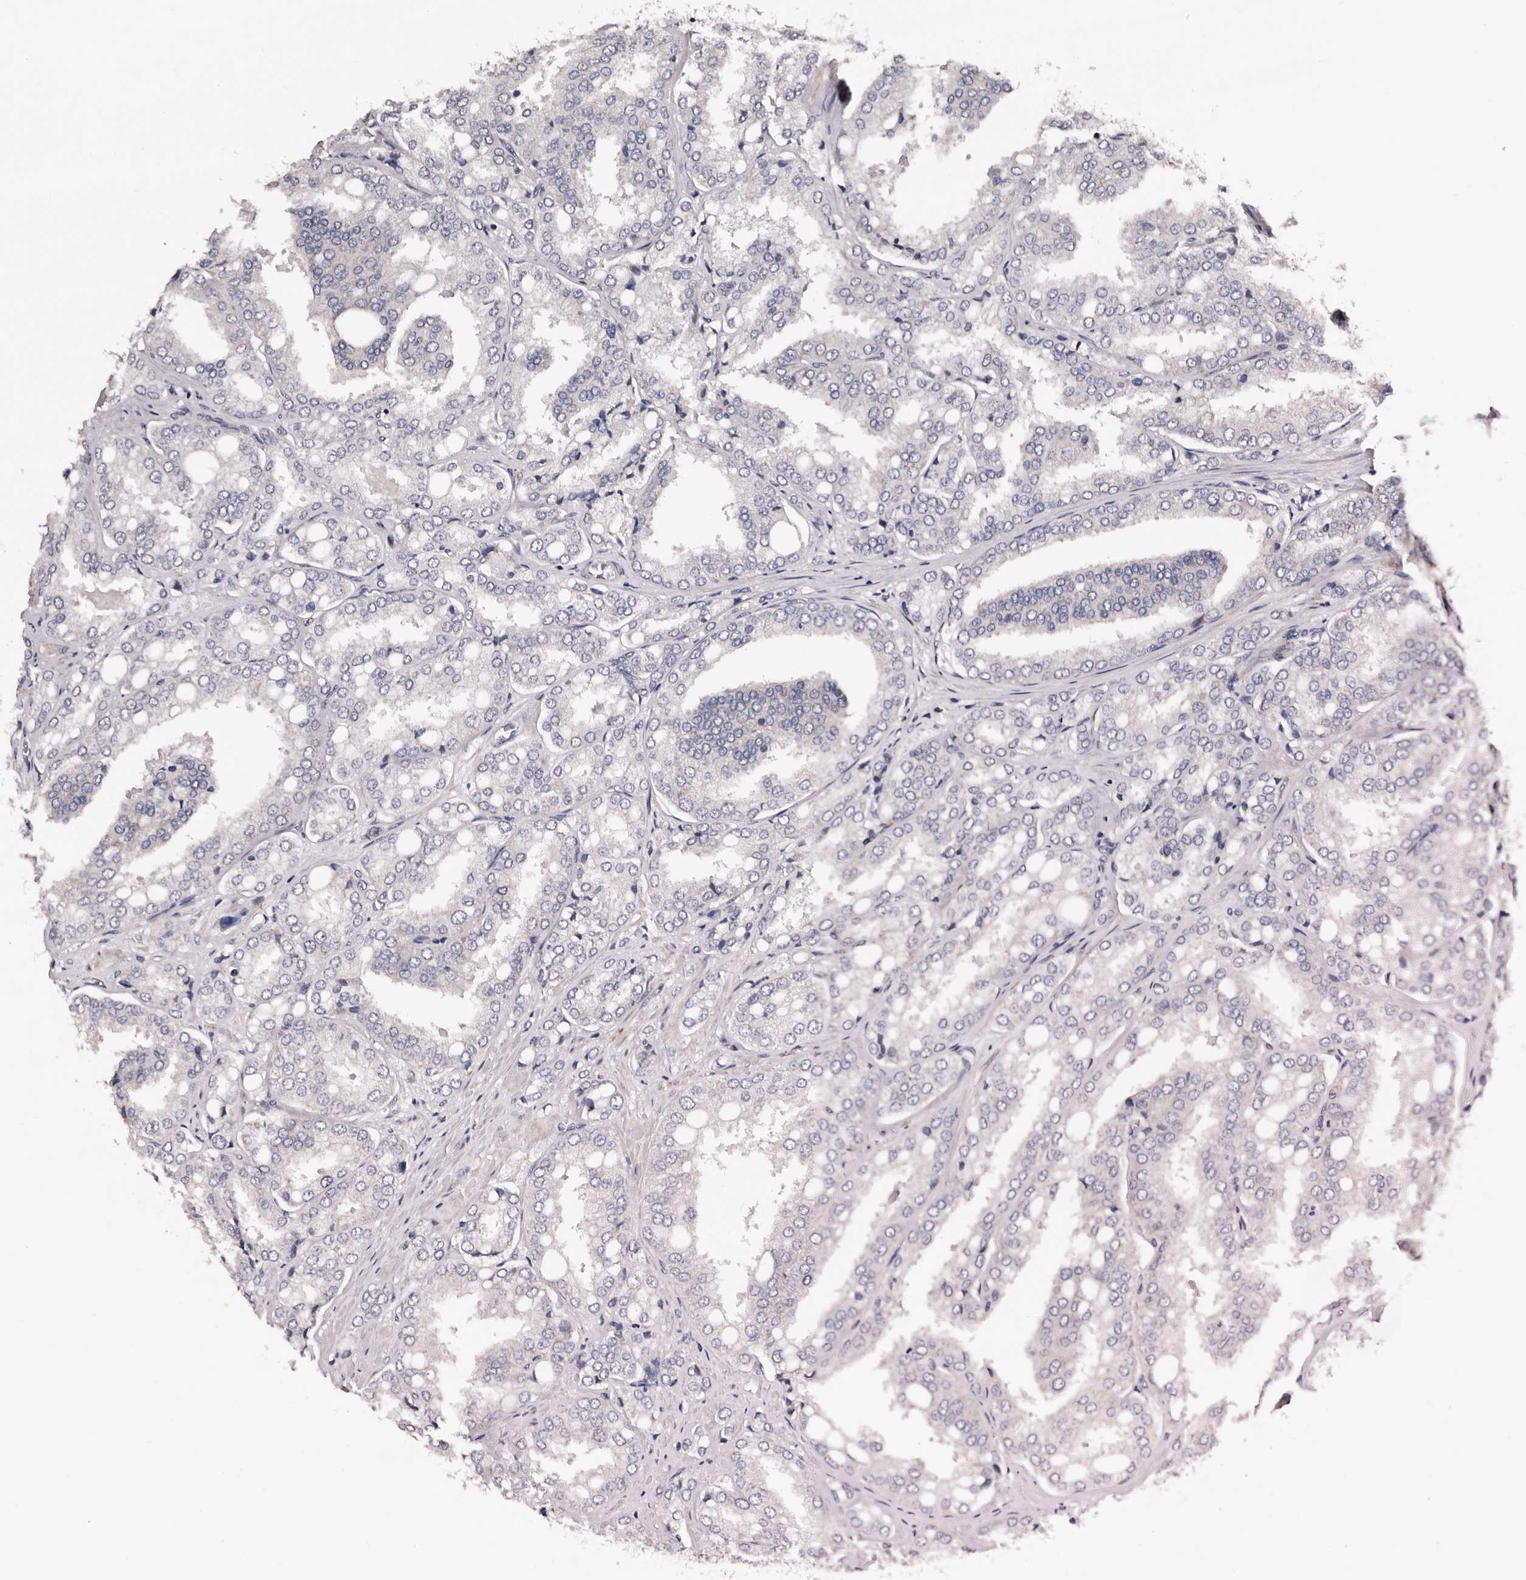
{"staining": {"intensity": "negative", "quantity": "none", "location": "none"}, "tissue": "prostate cancer", "cell_type": "Tumor cells", "image_type": "cancer", "snomed": [{"axis": "morphology", "description": "Adenocarcinoma, High grade"}, {"axis": "topography", "description": "Prostate"}], "caption": "Immunohistochemistry (IHC) photomicrograph of prostate cancer (adenocarcinoma (high-grade)) stained for a protein (brown), which exhibits no positivity in tumor cells.", "gene": "TAF4B", "patient": {"sex": "male", "age": 50}}